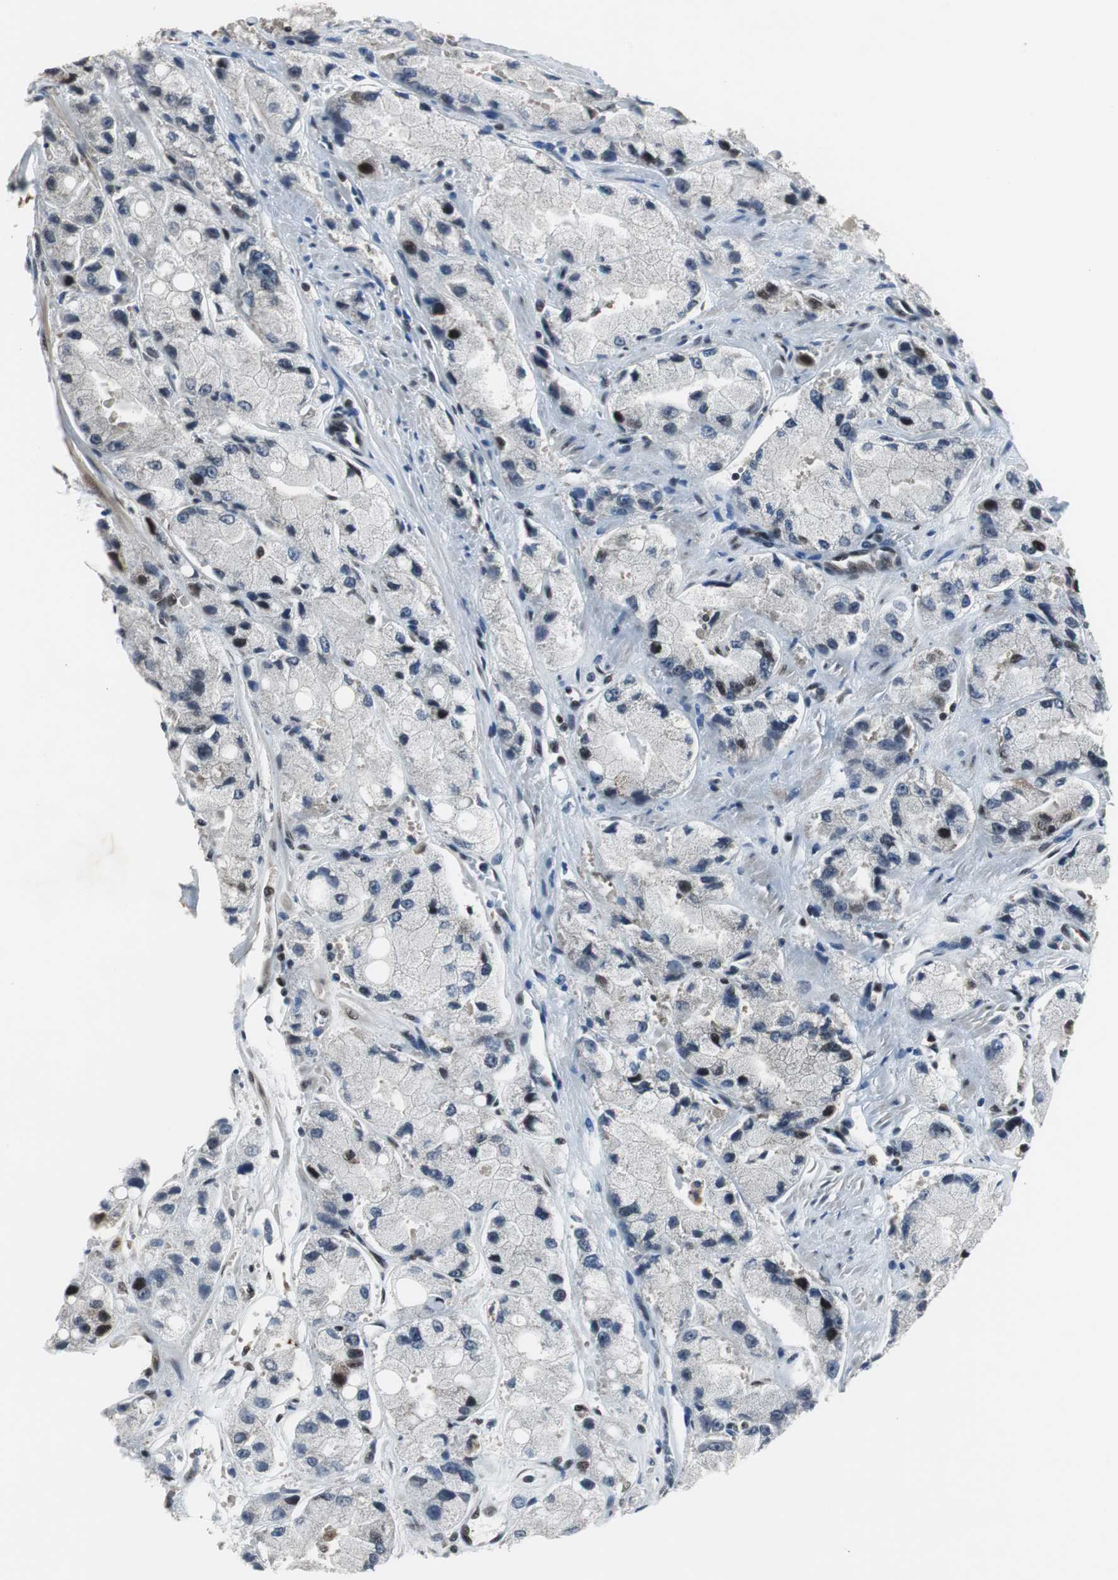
{"staining": {"intensity": "strong", "quantity": "25%-75%", "location": "nuclear"}, "tissue": "prostate cancer", "cell_type": "Tumor cells", "image_type": "cancer", "snomed": [{"axis": "morphology", "description": "Adenocarcinoma, High grade"}, {"axis": "topography", "description": "Prostate"}], "caption": "Prostate high-grade adenocarcinoma stained with immunohistochemistry demonstrates strong nuclear expression in about 25%-75% of tumor cells. (Brightfield microscopy of DAB IHC at high magnification).", "gene": "CDK9", "patient": {"sex": "male", "age": 58}}